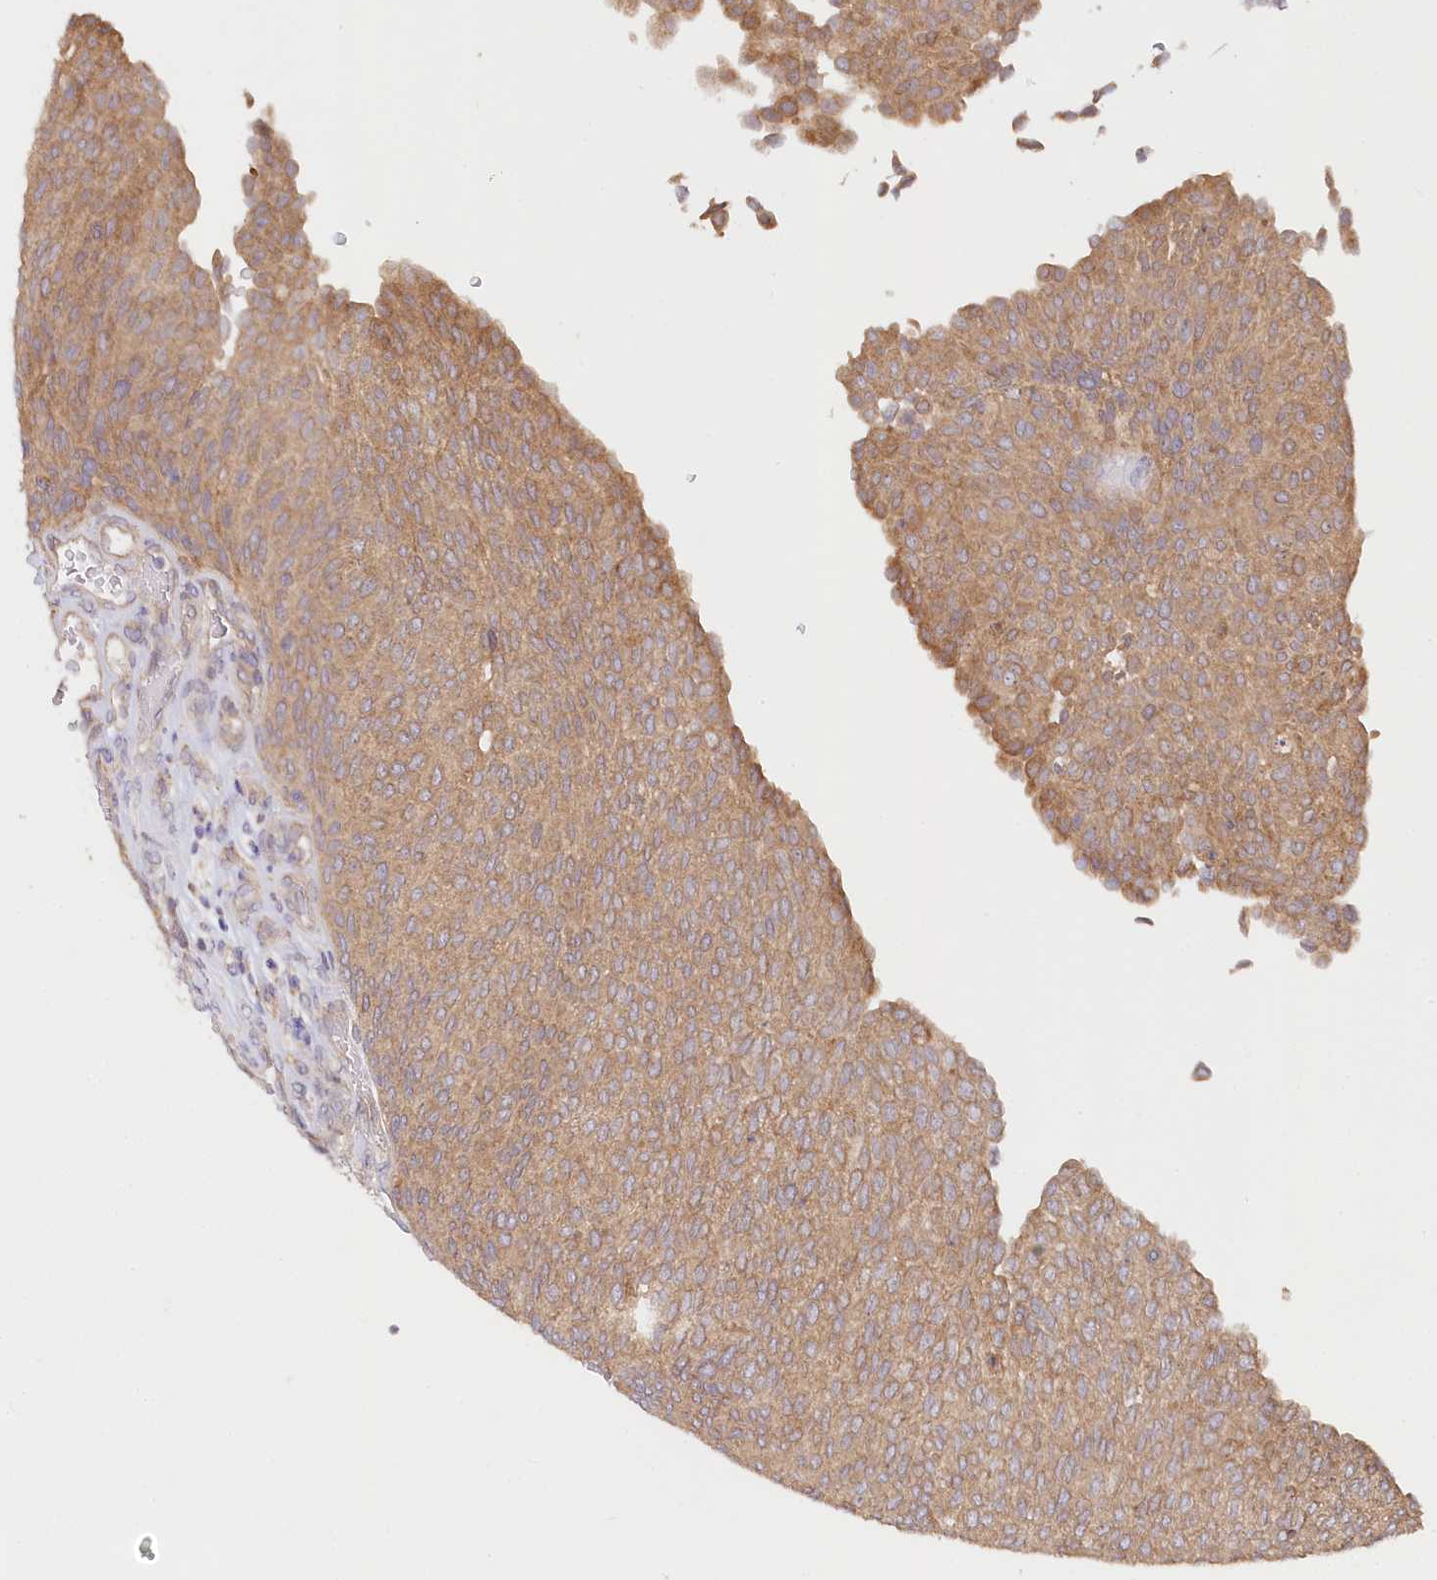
{"staining": {"intensity": "moderate", "quantity": ">75%", "location": "cytoplasmic/membranous"}, "tissue": "urothelial cancer", "cell_type": "Tumor cells", "image_type": "cancer", "snomed": [{"axis": "morphology", "description": "Urothelial carcinoma, Low grade"}, {"axis": "topography", "description": "Urinary bladder"}], "caption": "Moderate cytoplasmic/membranous positivity for a protein is appreciated in approximately >75% of tumor cells of urothelial carcinoma (low-grade) using immunohistochemistry.", "gene": "PAIP2", "patient": {"sex": "female", "age": 79}}